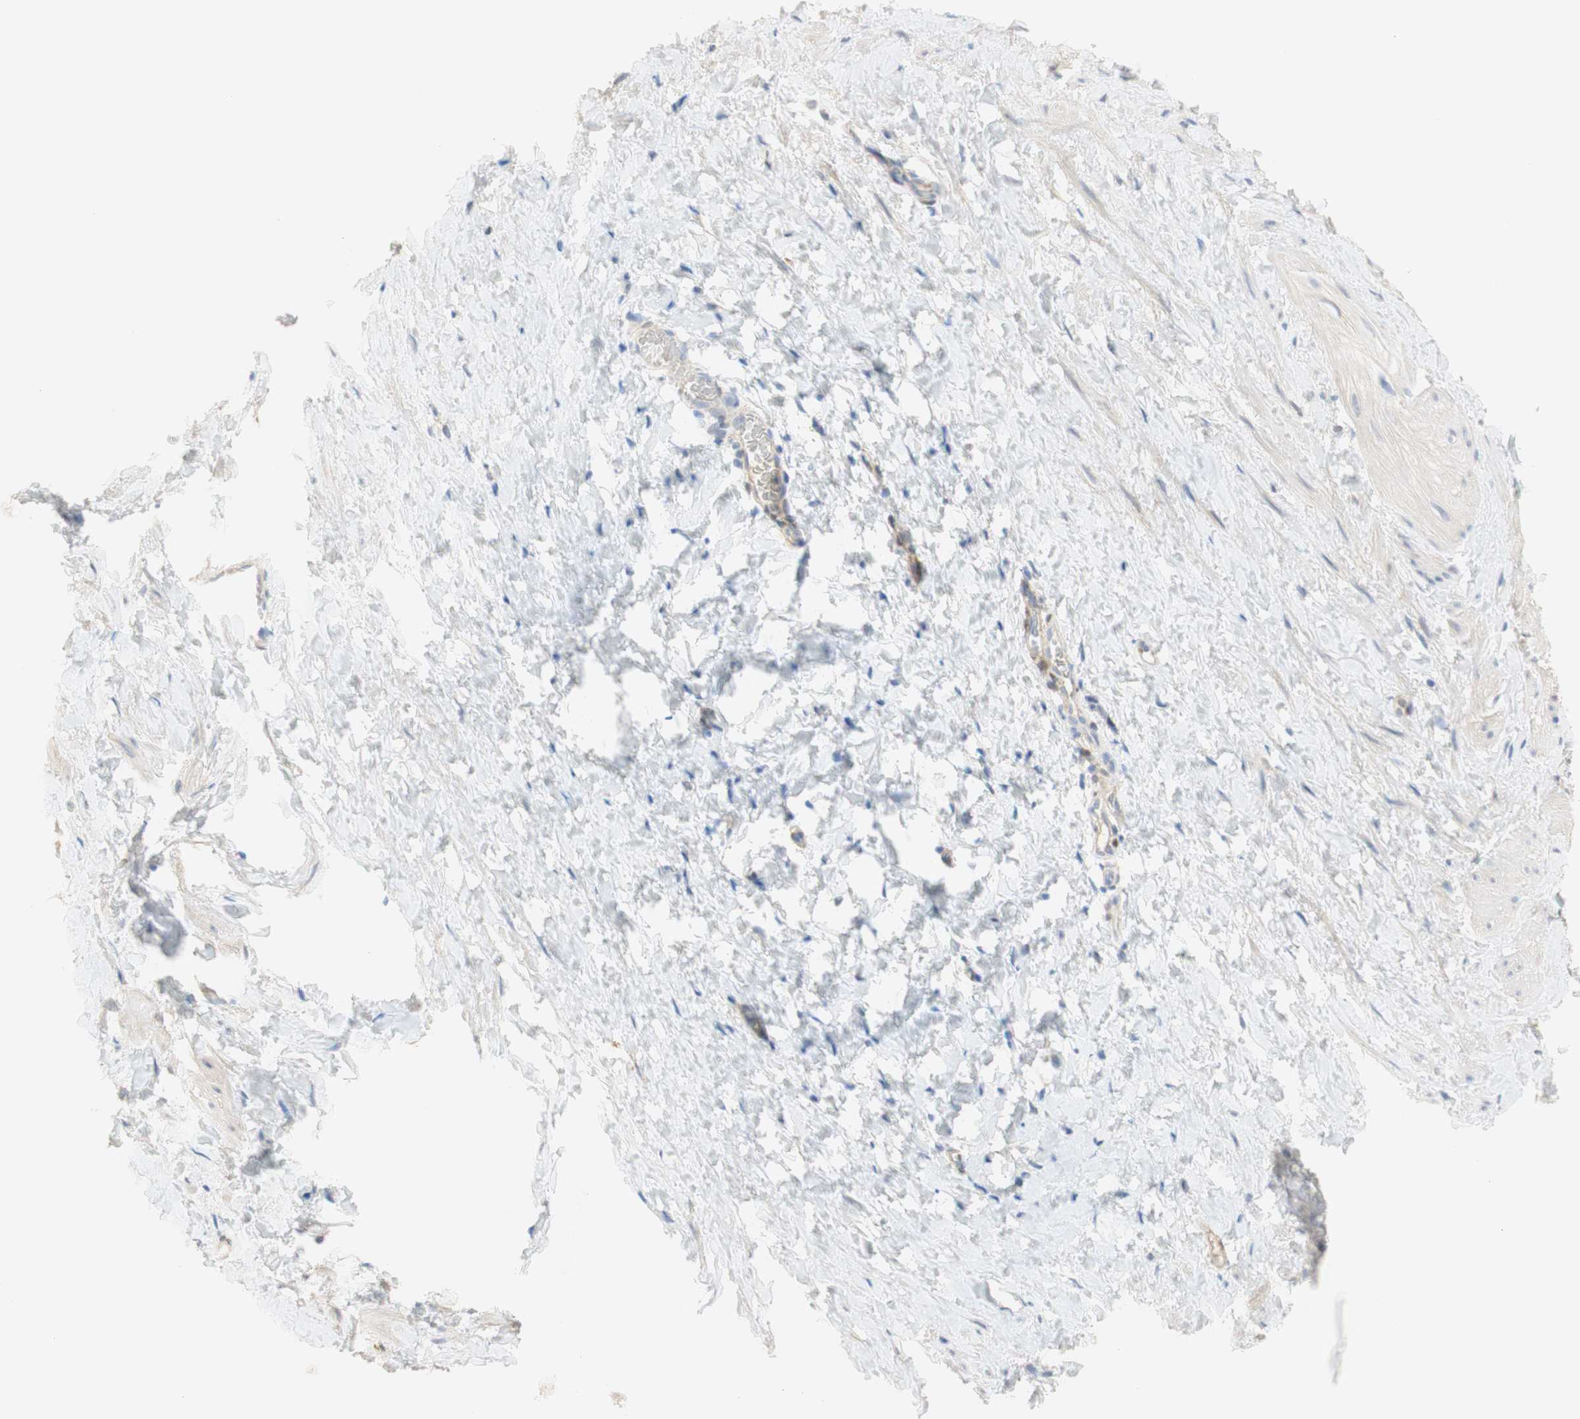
{"staining": {"intensity": "negative", "quantity": "none", "location": "none"}, "tissue": "smooth muscle", "cell_type": "Smooth muscle cells", "image_type": "normal", "snomed": [{"axis": "morphology", "description": "Normal tissue, NOS"}, {"axis": "topography", "description": "Smooth muscle"}], "caption": "Protein analysis of normal smooth muscle shows no significant staining in smooth muscle cells.", "gene": "SELENBP1", "patient": {"sex": "male", "age": 16}}